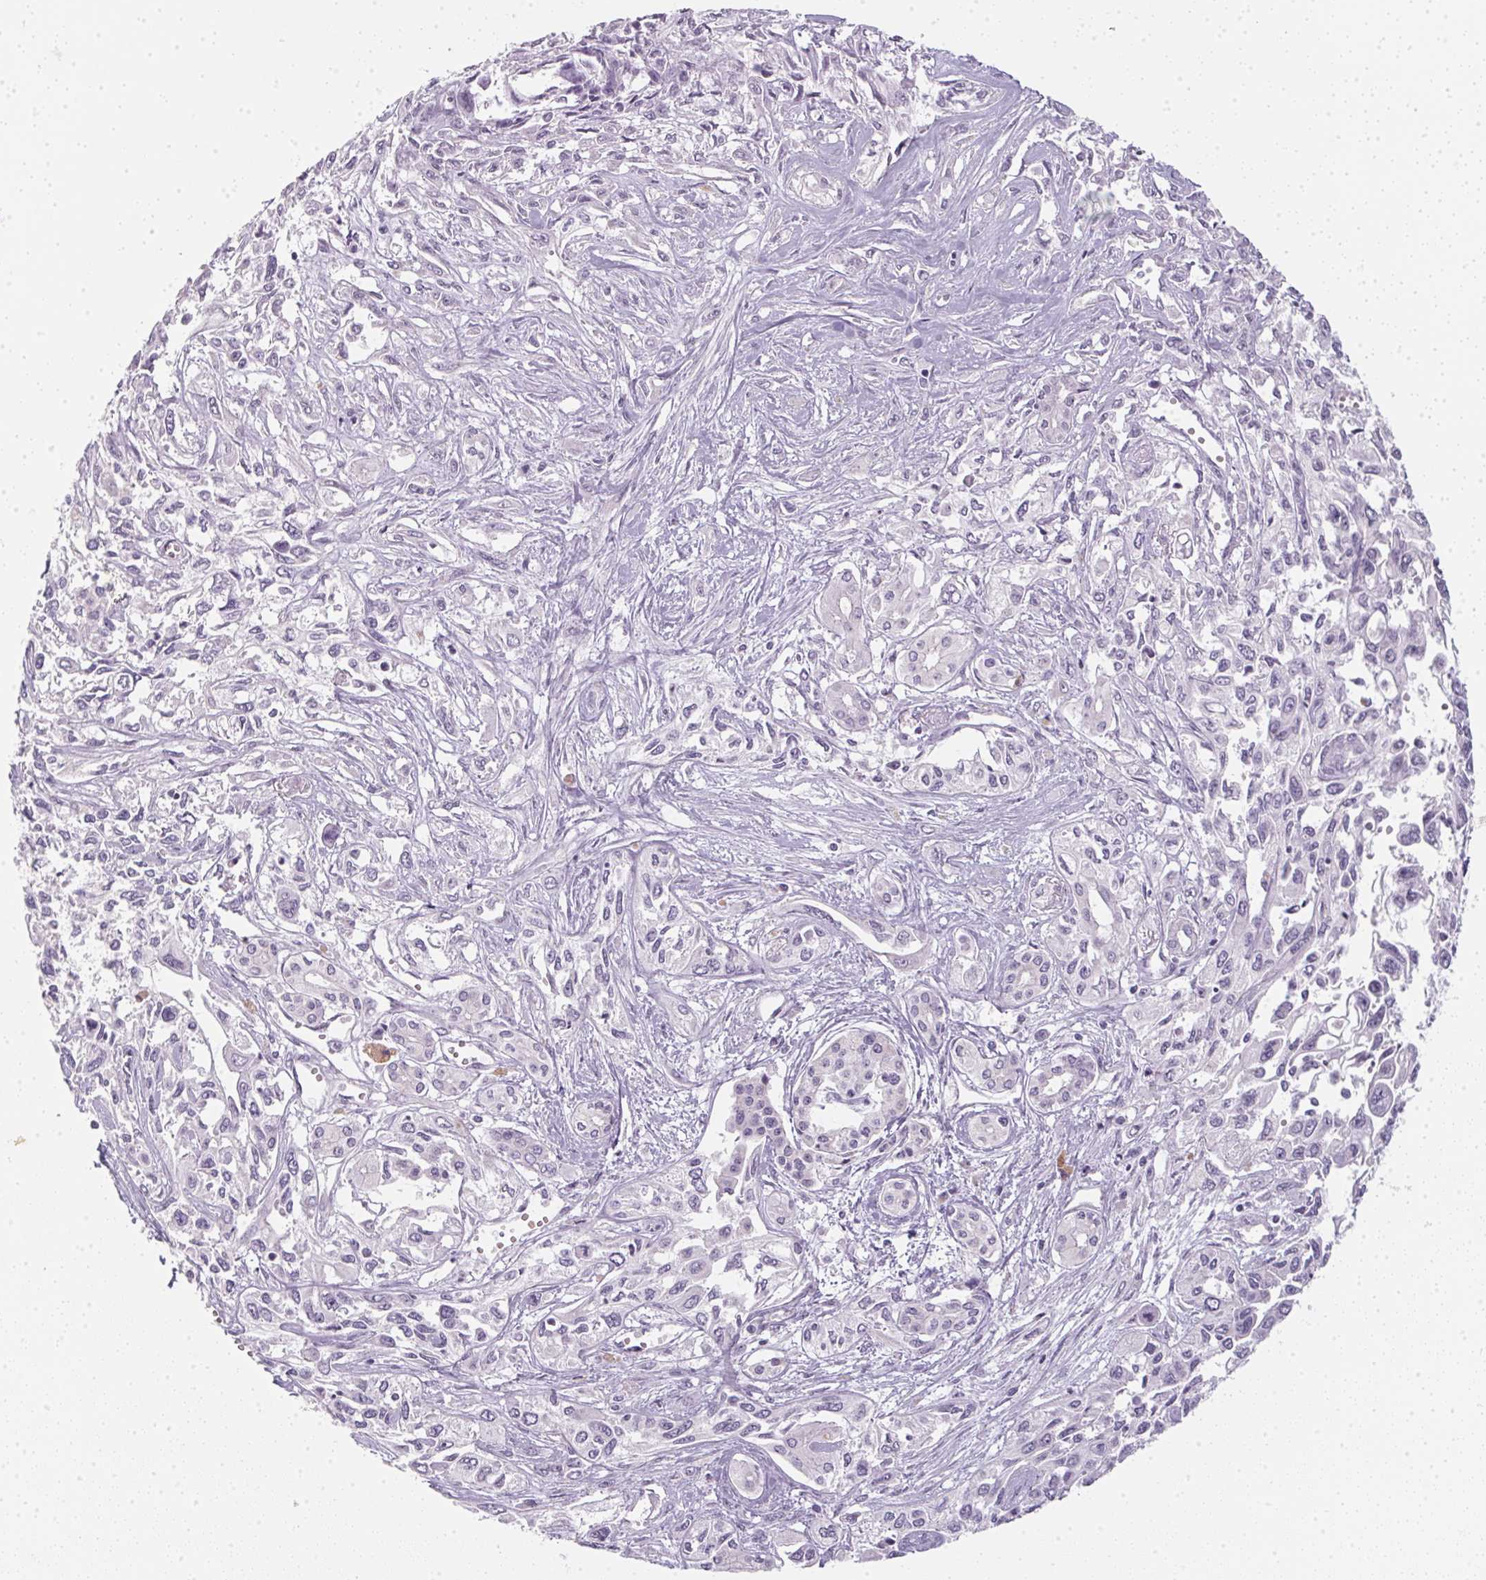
{"staining": {"intensity": "negative", "quantity": "none", "location": "none"}, "tissue": "pancreatic cancer", "cell_type": "Tumor cells", "image_type": "cancer", "snomed": [{"axis": "morphology", "description": "Adenocarcinoma, NOS"}, {"axis": "topography", "description": "Pancreas"}], "caption": "An IHC histopathology image of adenocarcinoma (pancreatic) is shown. There is no staining in tumor cells of adenocarcinoma (pancreatic). The staining was performed using DAB to visualize the protein expression in brown, while the nuclei were stained in blue with hematoxylin (Magnification: 20x).", "gene": "TMEM72", "patient": {"sex": "female", "age": 55}}